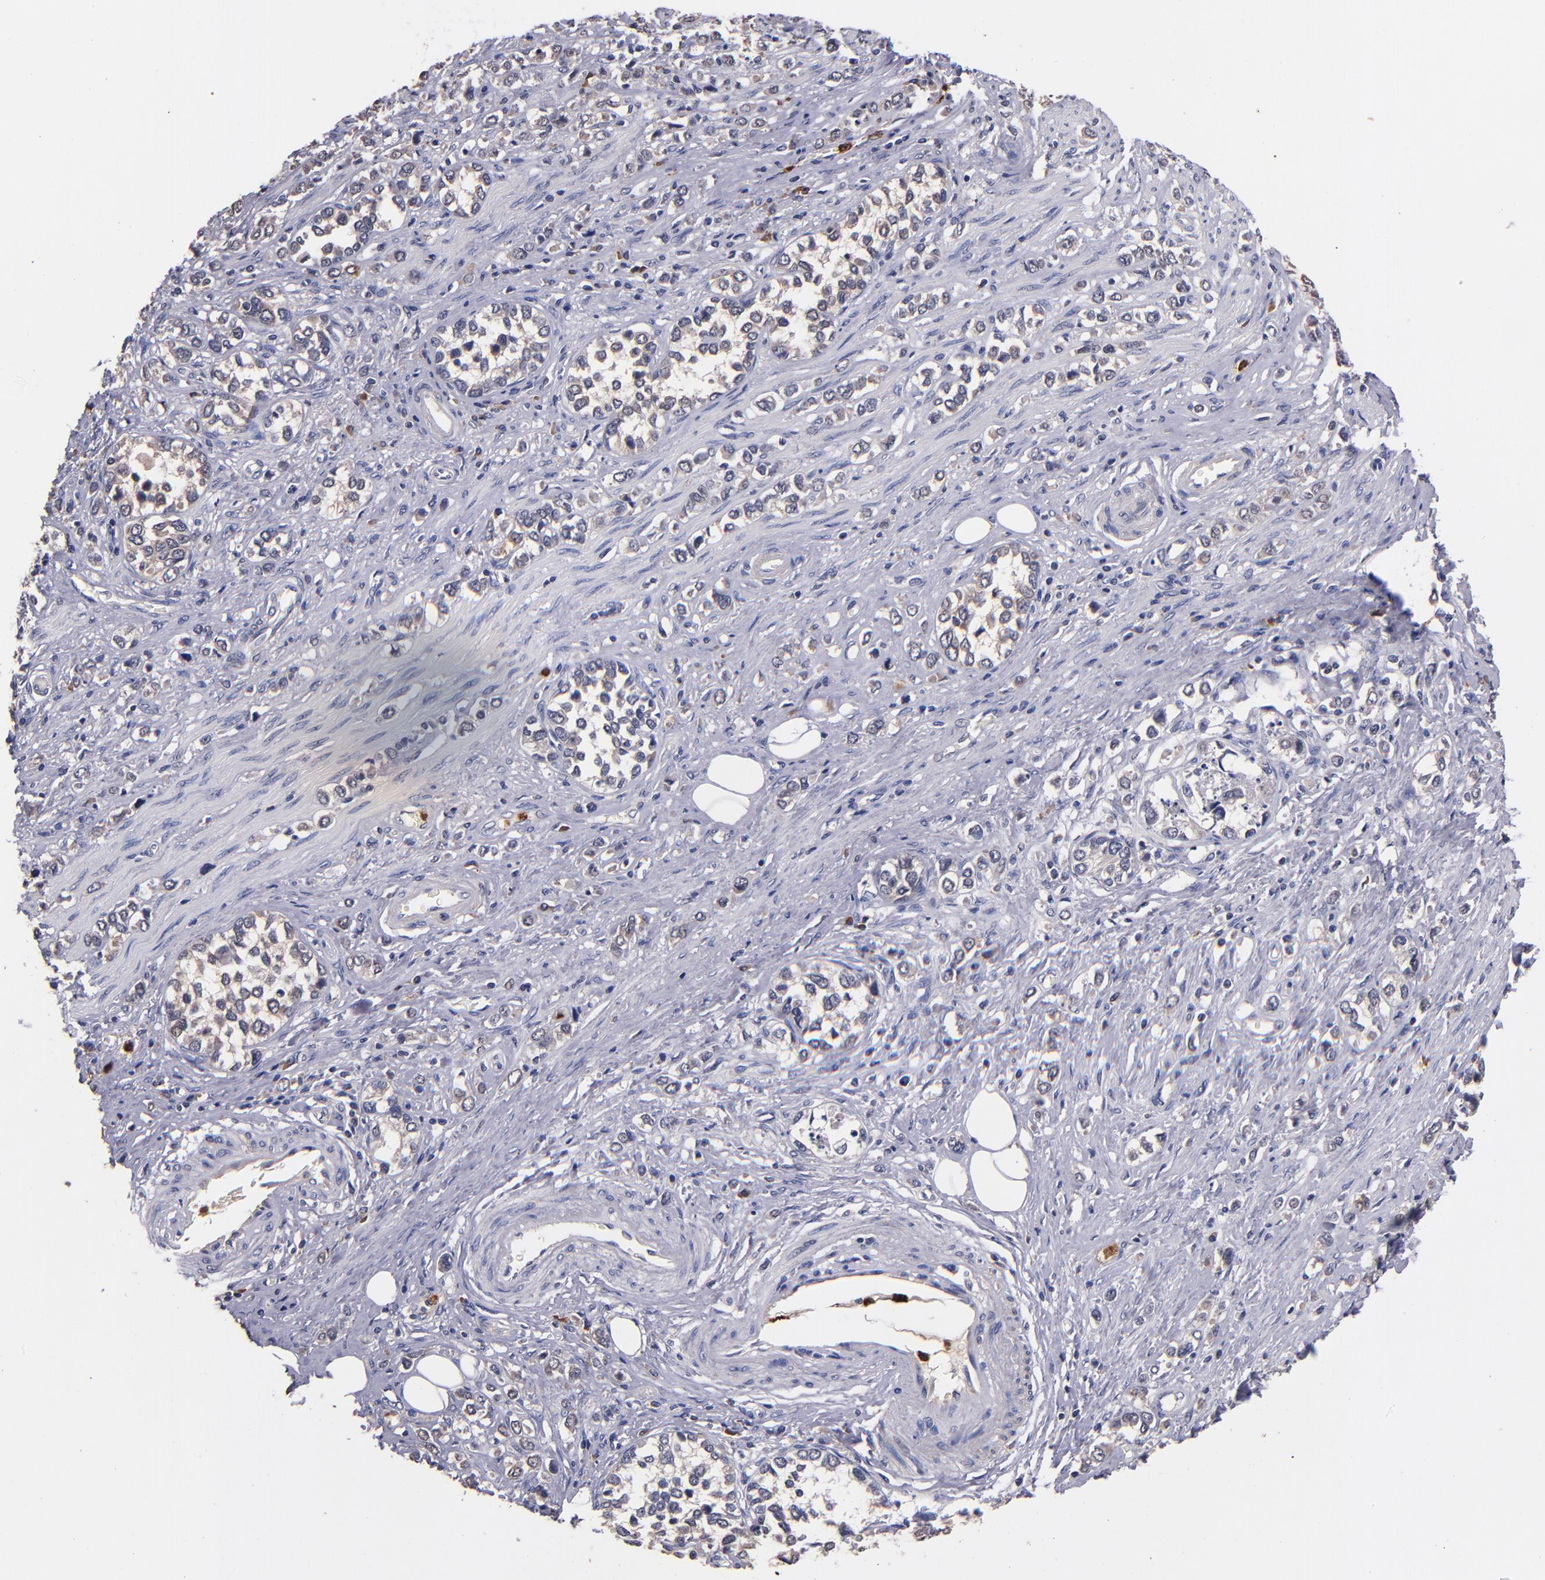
{"staining": {"intensity": "weak", "quantity": "<25%", "location": "cytoplasmic/membranous"}, "tissue": "stomach cancer", "cell_type": "Tumor cells", "image_type": "cancer", "snomed": [{"axis": "morphology", "description": "Adenocarcinoma, NOS"}, {"axis": "topography", "description": "Stomach, upper"}], "caption": "There is no significant expression in tumor cells of stomach adenocarcinoma.", "gene": "TTLL12", "patient": {"sex": "male", "age": 76}}